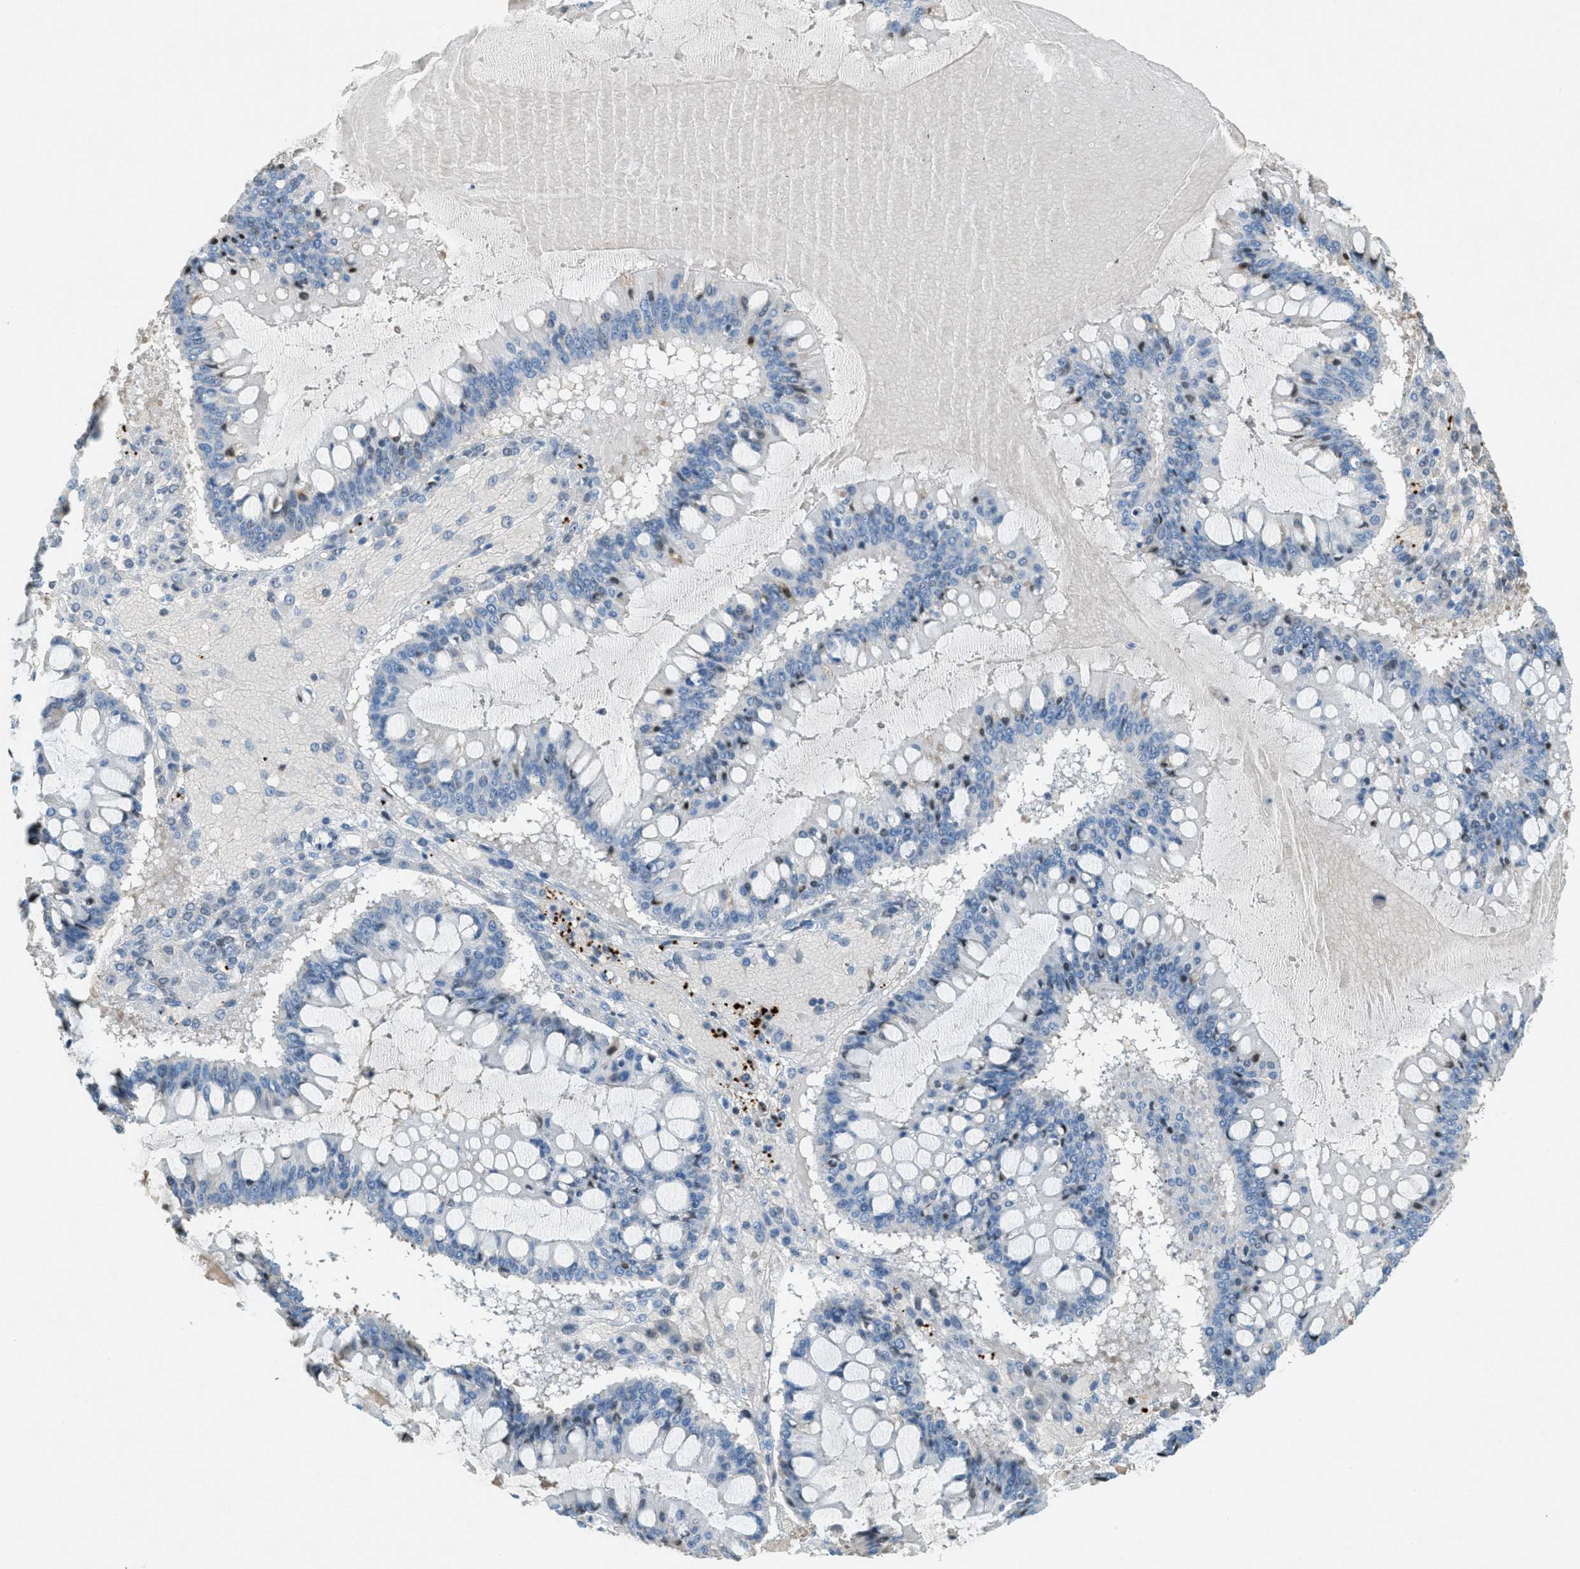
{"staining": {"intensity": "negative", "quantity": "none", "location": "none"}, "tissue": "ovarian cancer", "cell_type": "Tumor cells", "image_type": "cancer", "snomed": [{"axis": "morphology", "description": "Cystadenocarcinoma, mucinous, NOS"}, {"axis": "topography", "description": "Ovary"}], "caption": "Immunohistochemistry micrograph of mucinous cystadenocarcinoma (ovarian) stained for a protein (brown), which reveals no staining in tumor cells. (DAB immunohistochemistry (IHC) visualized using brightfield microscopy, high magnification).", "gene": "PPBP", "patient": {"sex": "female", "age": 73}}